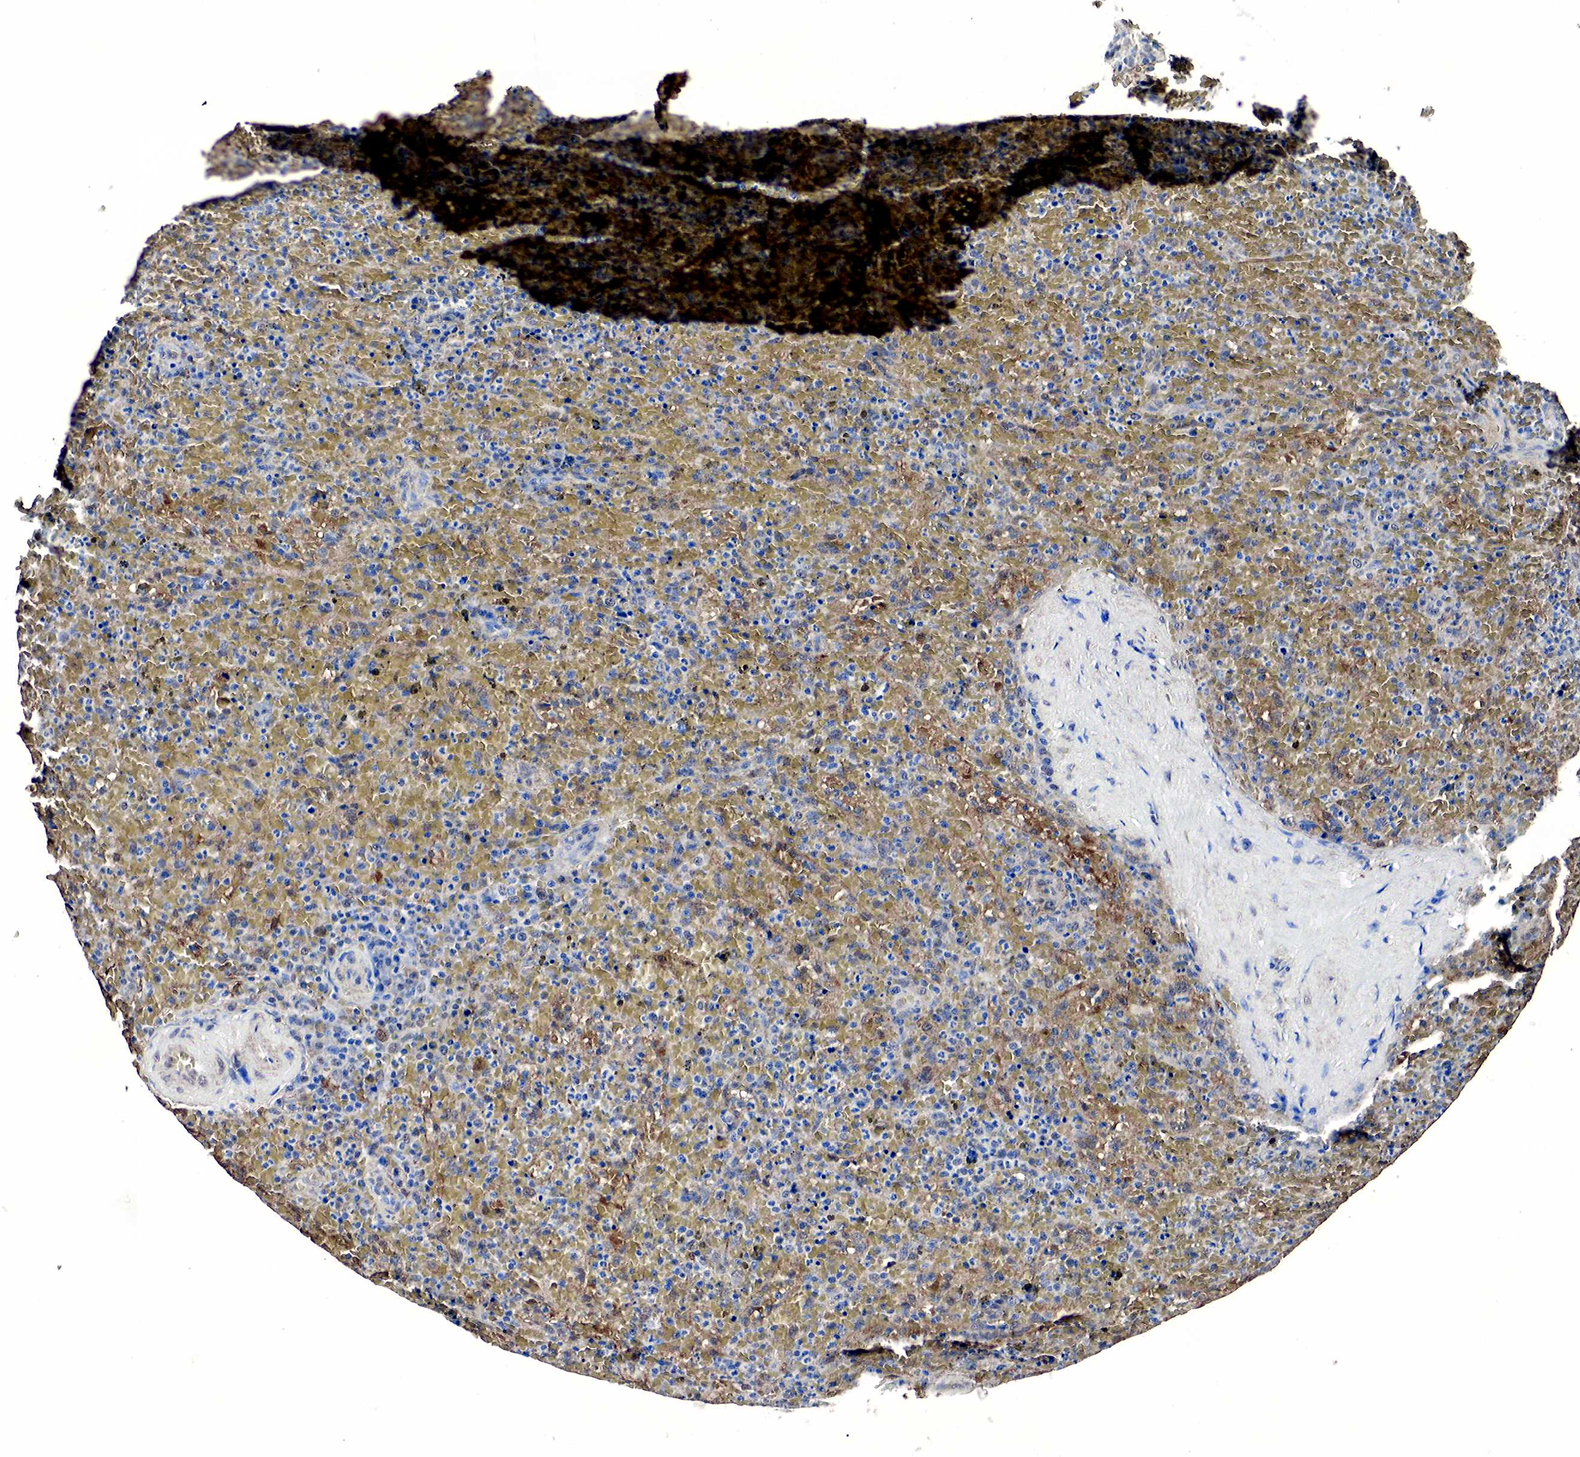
{"staining": {"intensity": "moderate", "quantity": "25%-75%", "location": "cytoplasmic/membranous"}, "tissue": "lymphoma", "cell_type": "Tumor cells", "image_type": "cancer", "snomed": [{"axis": "morphology", "description": "Malignant lymphoma, non-Hodgkin's type, High grade"}, {"axis": "topography", "description": "Spleen"}, {"axis": "topography", "description": "Lymph node"}], "caption": "A brown stain labels moderate cytoplasmic/membranous positivity of a protein in human malignant lymphoma, non-Hodgkin's type (high-grade) tumor cells. The protein of interest is stained brown, and the nuclei are stained in blue (DAB IHC with brightfield microscopy, high magnification).", "gene": "SPIN1", "patient": {"sex": "female", "age": 70}}